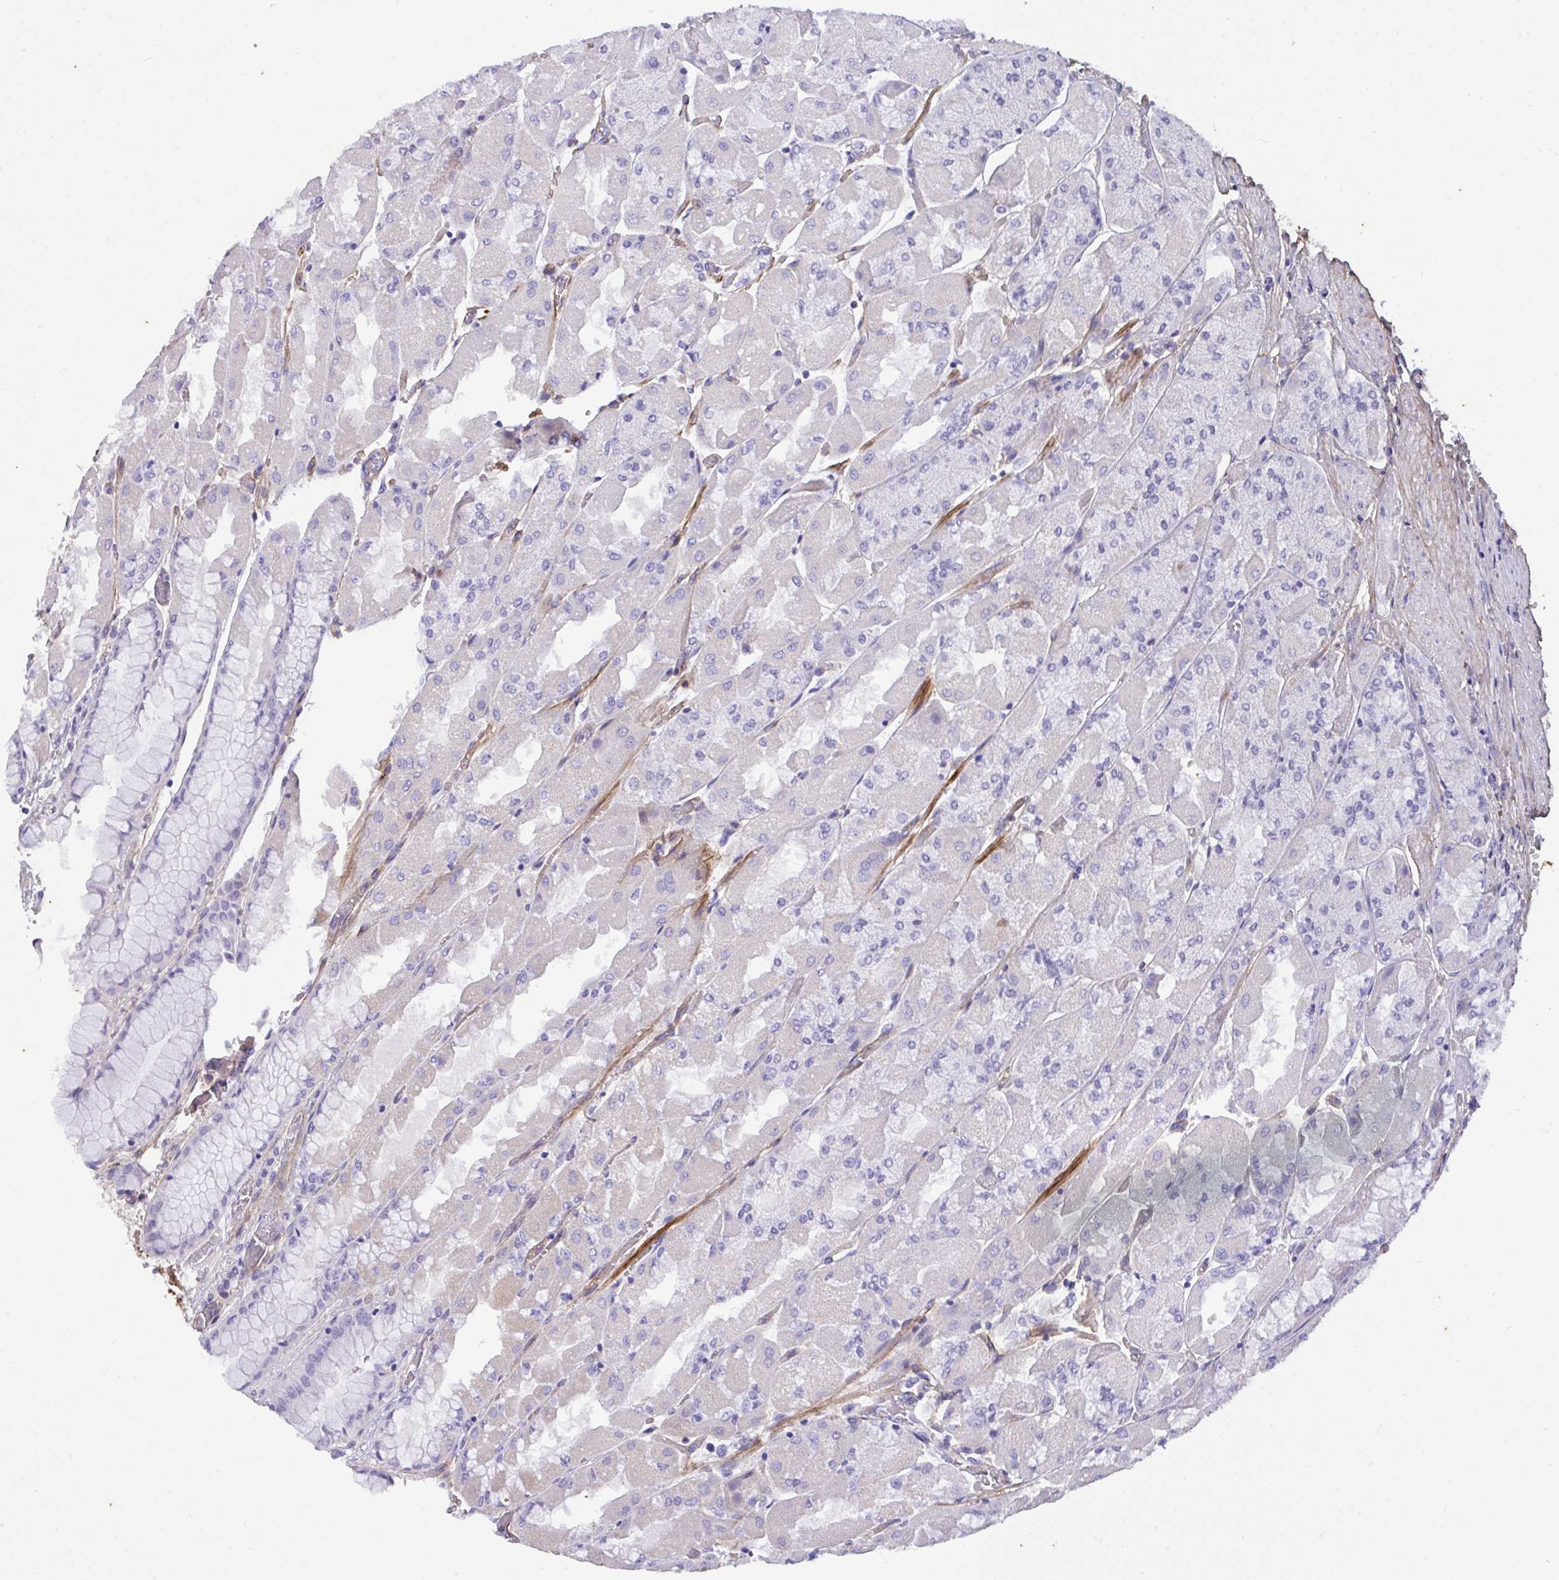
{"staining": {"intensity": "negative", "quantity": "none", "location": "none"}, "tissue": "stomach", "cell_type": "Glandular cells", "image_type": "normal", "snomed": [{"axis": "morphology", "description": "Normal tissue, NOS"}, {"axis": "topography", "description": "Stomach"}], "caption": "Immunohistochemistry micrograph of benign stomach: stomach stained with DAB reveals no significant protein positivity in glandular cells.", "gene": "LHFPL6", "patient": {"sex": "female", "age": 61}}